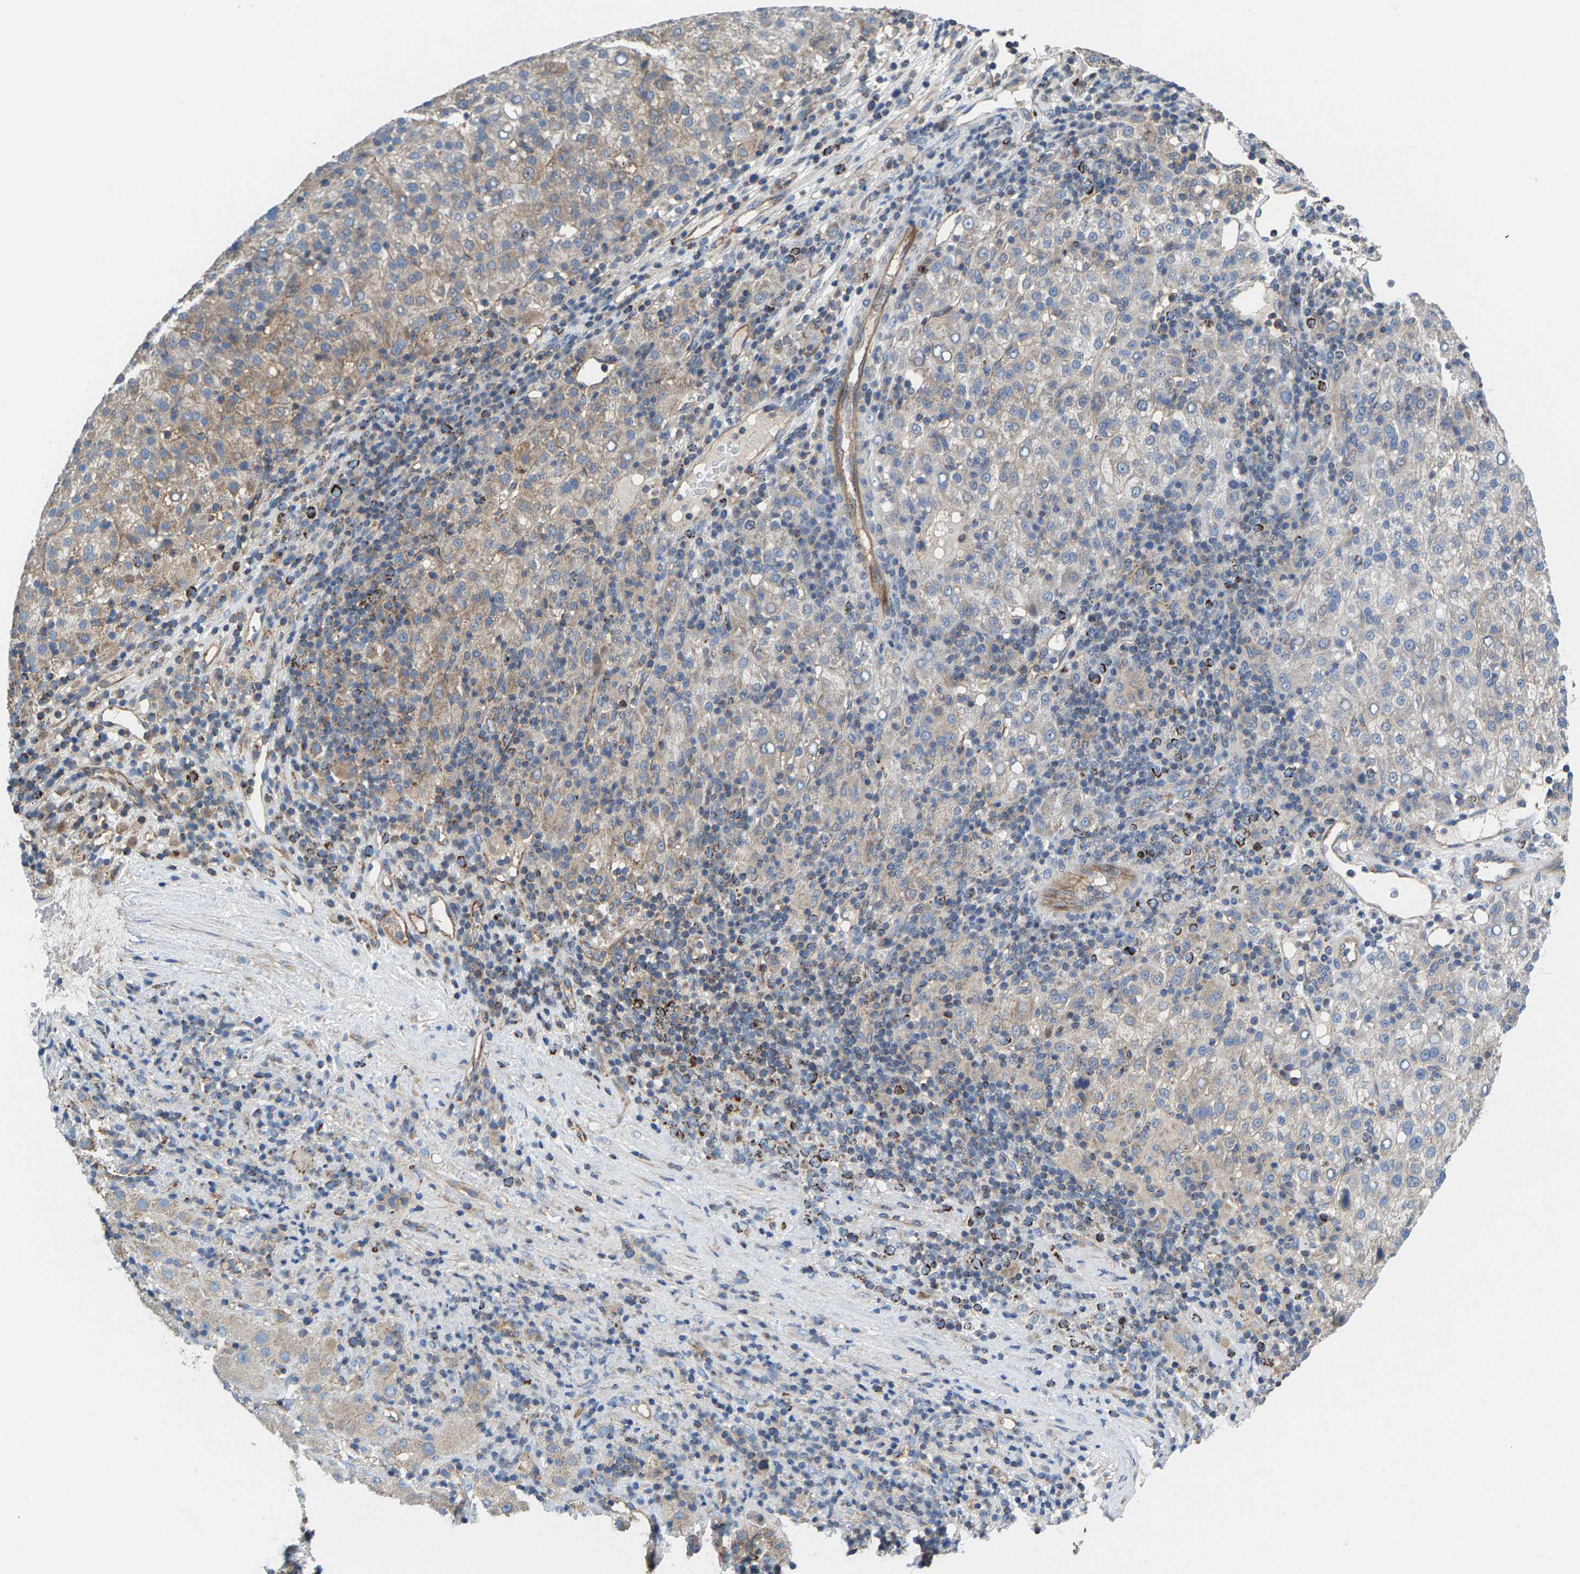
{"staining": {"intensity": "weak", "quantity": "<25%", "location": "cytoplasmic/membranous"}, "tissue": "liver cancer", "cell_type": "Tumor cells", "image_type": "cancer", "snomed": [{"axis": "morphology", "description": "Carcinoma, Hepatocellular, NOS"}, {"axis": "topography", "description": "Liver"}], "caption": "IHC of human liver hepatocellular carcinoma exhibits no positivity in tumor cells. The staining was performed using DAB (3,3'-diaminobenzidine) to visualize the protein expression in brown, while the nuclei were stained in blue with hematoxylin (Magnification: 20x).", "gene": "MRM1", "patient": {"sex": "female", "age": 58}}